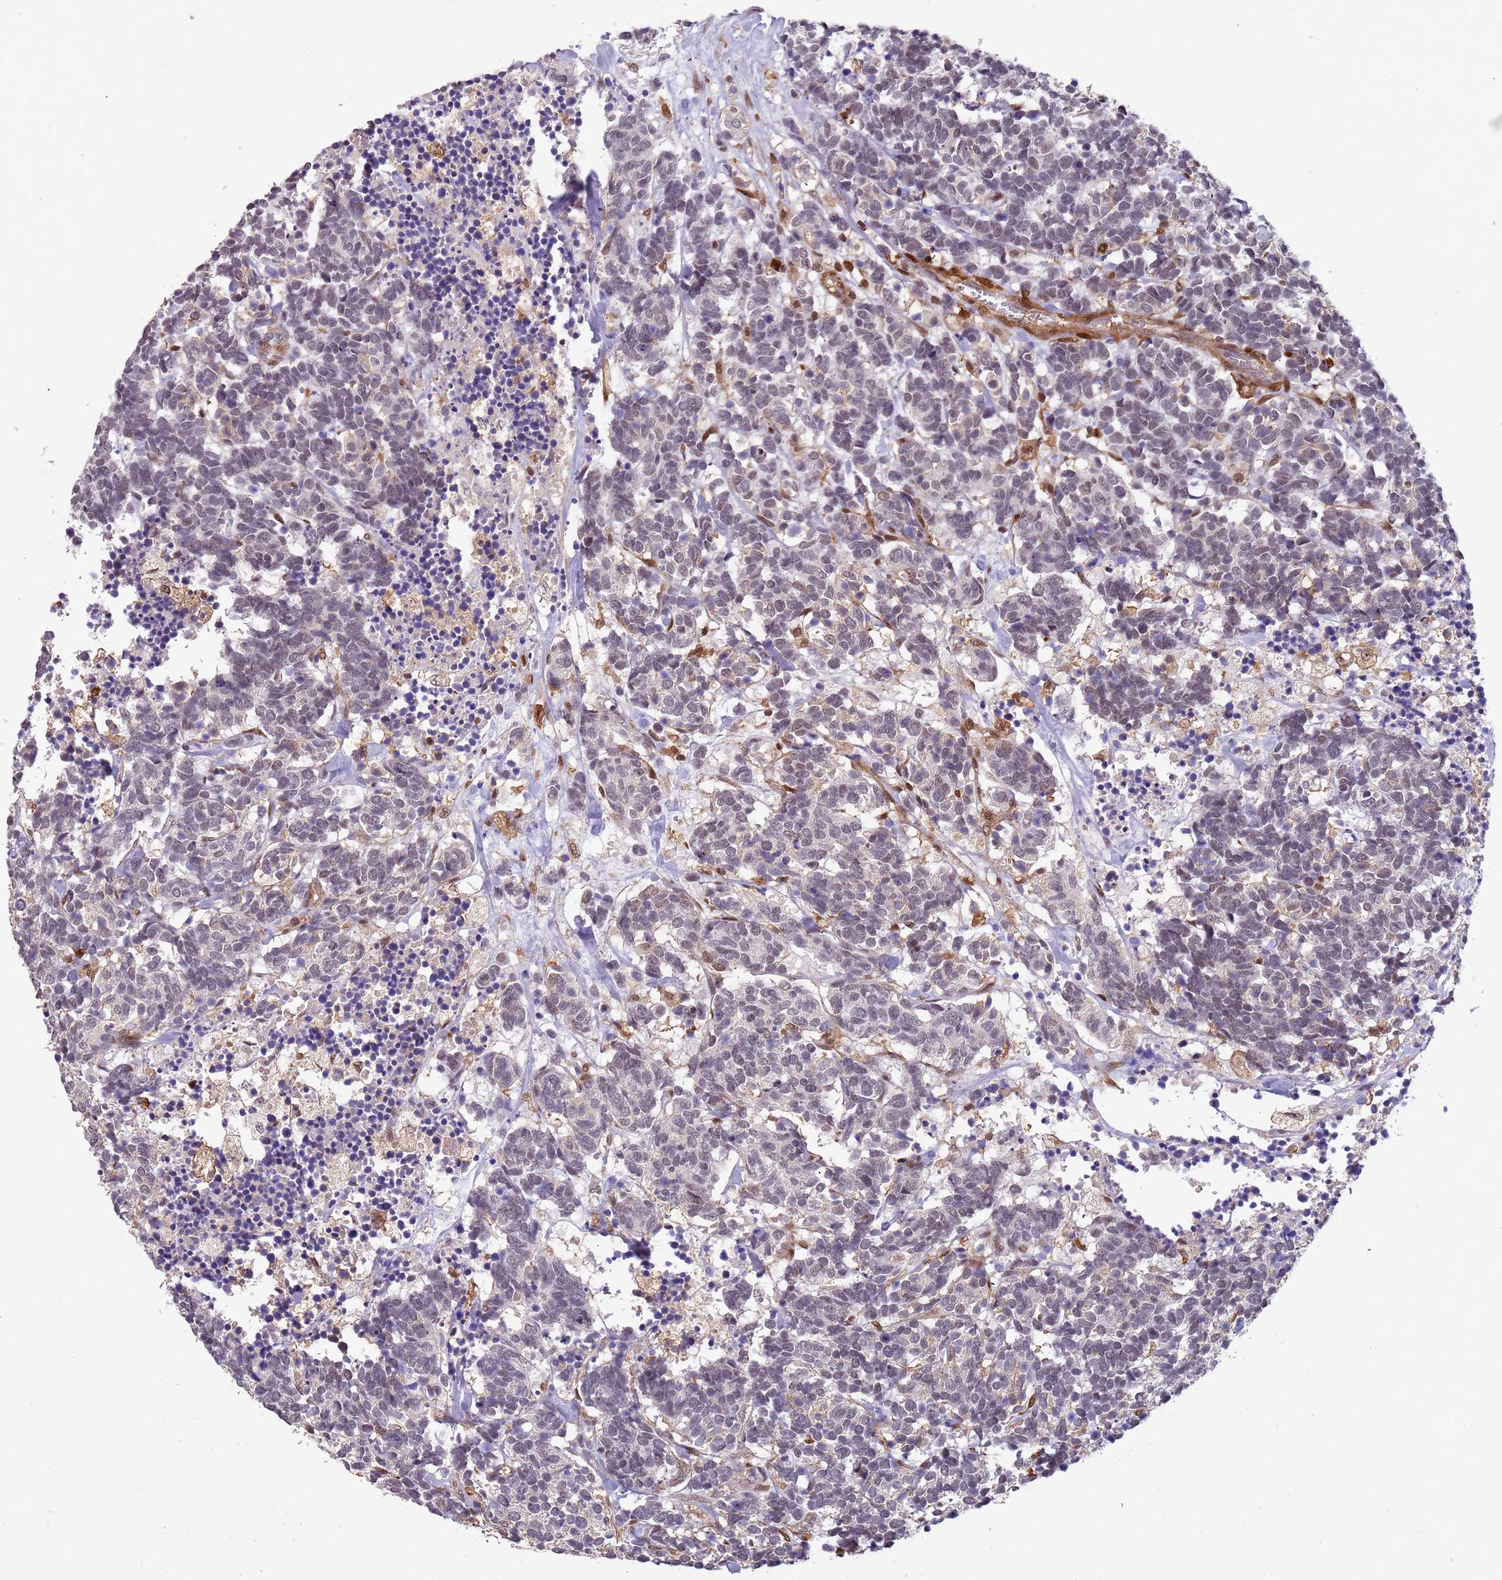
{"staining": {"intensity": "weak", "quantity": "<25%", "location": "nuclear"}, "tissue": "carcinoid", "cell_type": "Tumor cells", "image_type": "cancer", "snomed": [{"axis": "morphology", "description": "Carcinoma, NOS"}, {"axis": "morphology", "description": "Carcinoid, malignant, NOS"}, {"axis": "topography", "description": "Urinary bladder"}], "caption": "DAB immunohistochemical staining of carcinoid reveals no significant positivity in tumor cells.", "gene": "GBP2", "patient": {"sex": "male", "age": 57}}